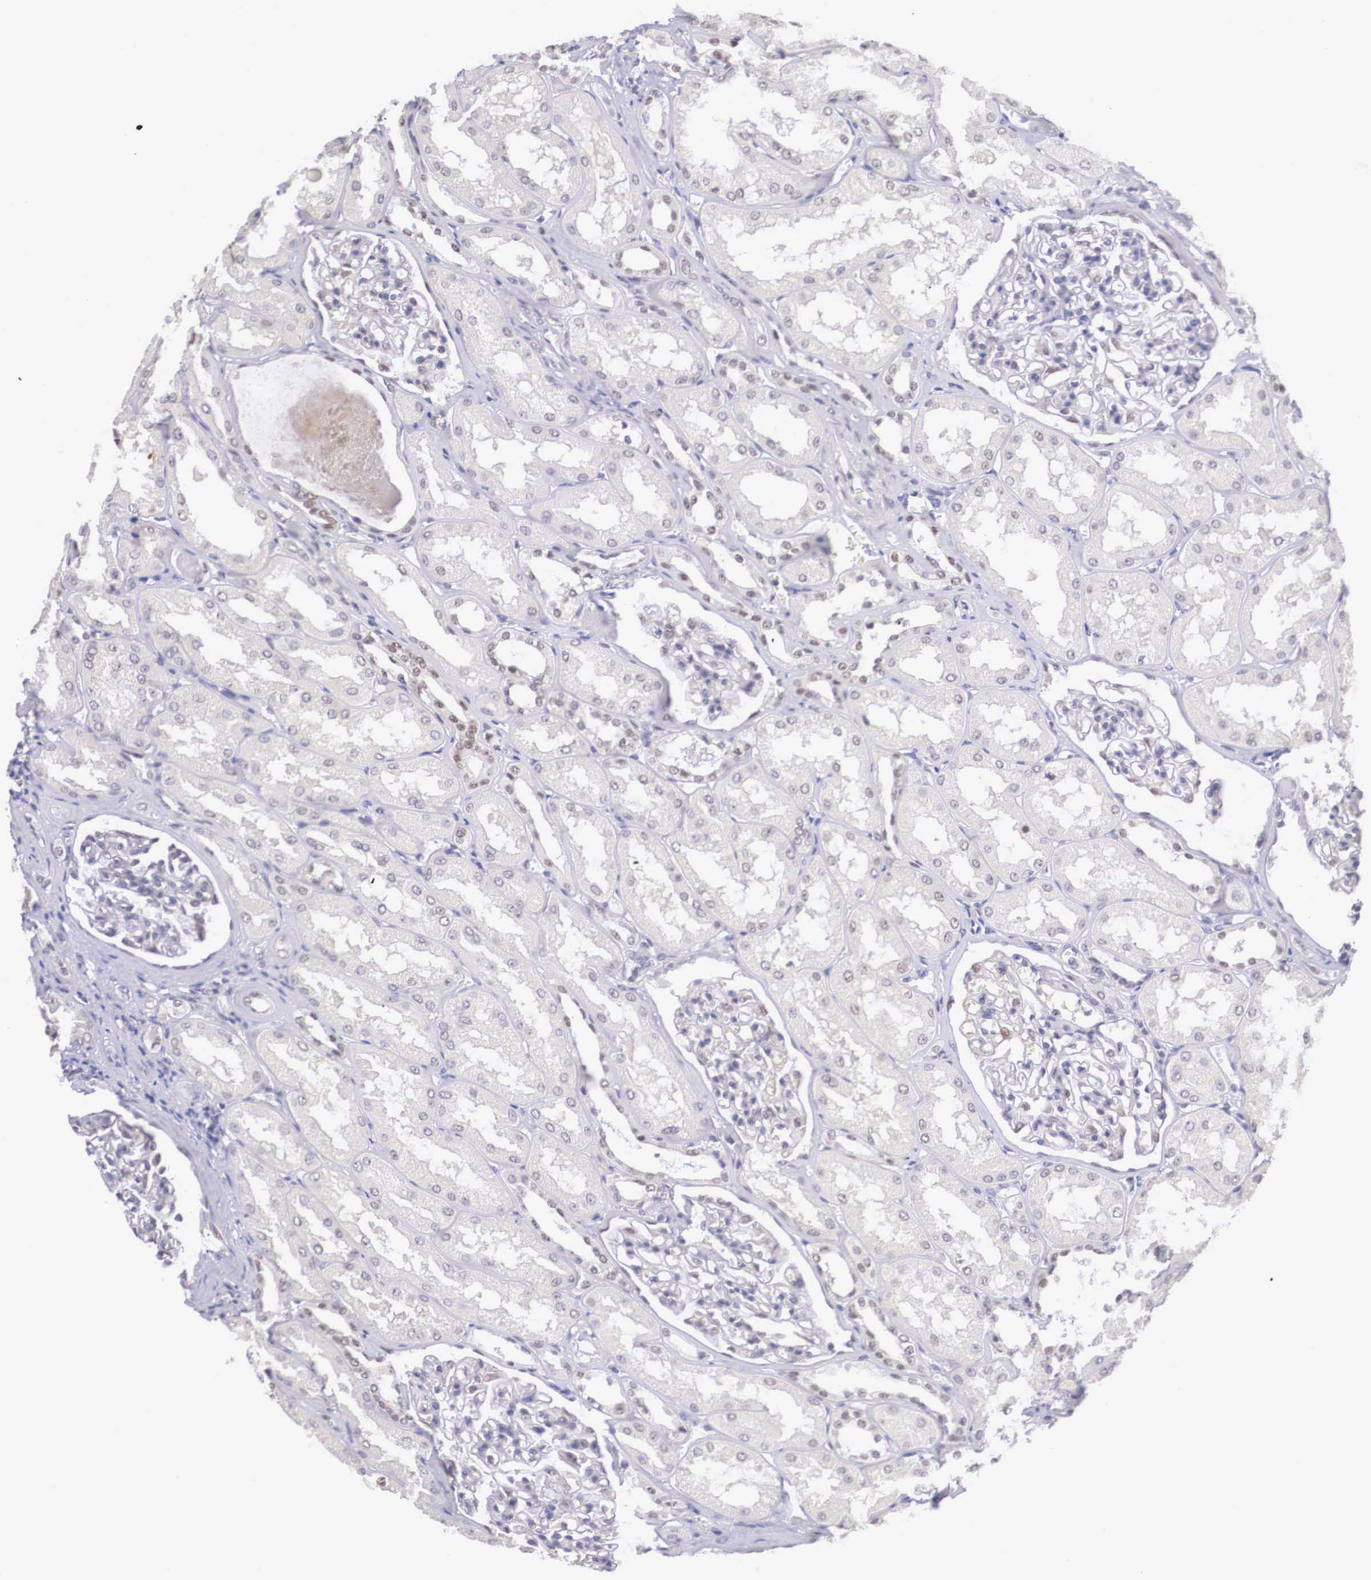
{"staining": {"intensity": "negative", "quantity": "none", "location": "none"}, "tissue": "kidney", "cell_type": "Cells in glomeruli", "image_type": "normal", "snomed": [{"axis": "morphology", "description": "Normal tissue, NOS"}, {"axis": "topography", "description": "Kidney"}], "caption": "An immunohistochemistry (IHC) photomicrograph of benign kidney is shown. There is no staining in cells in glomeruli of kidney.", "gene": "ZNF275", "patient": {"sex": "male", "age": 61}}